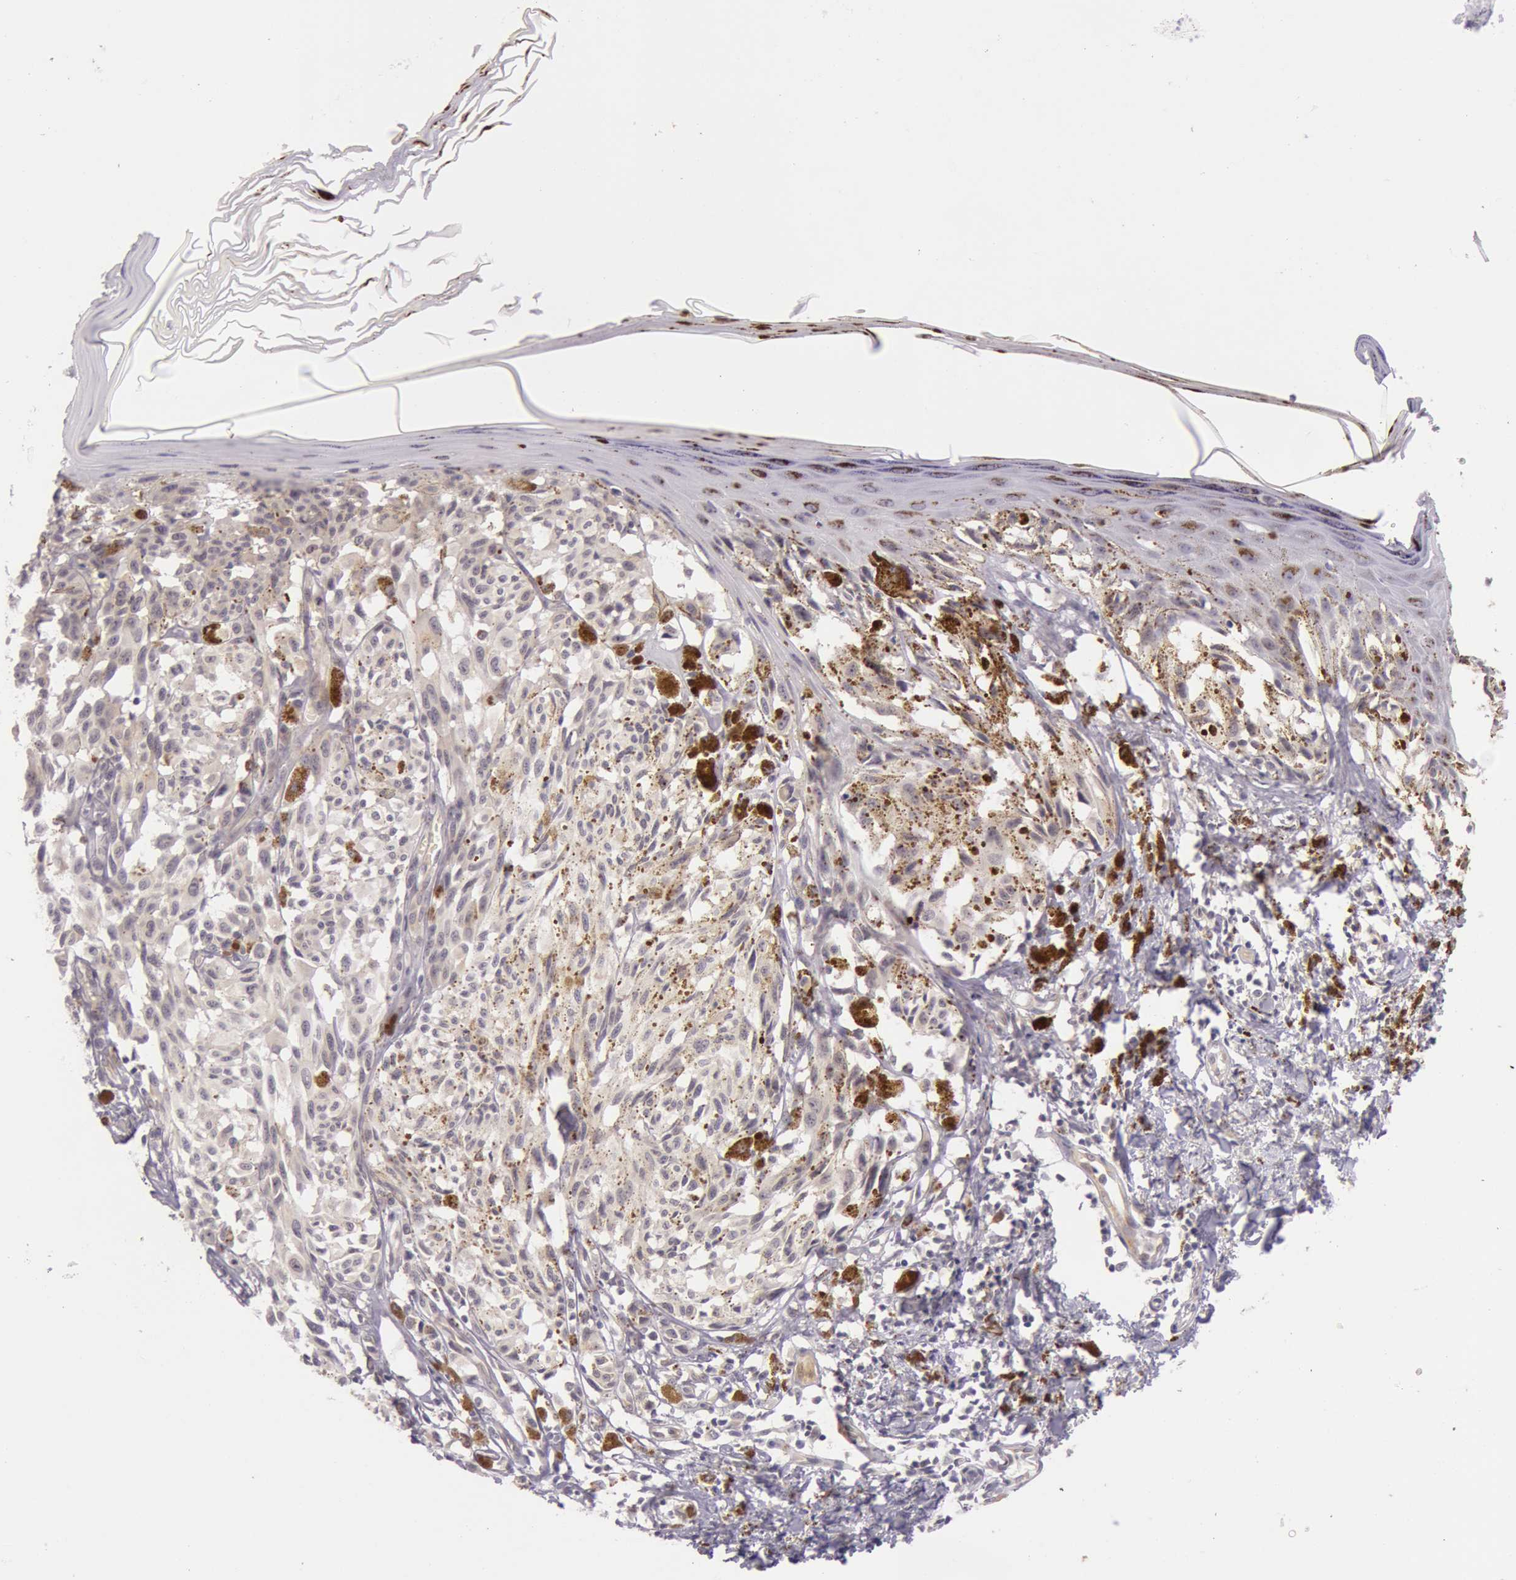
{"staining": {"intensity": "negative", "quantity": "none", "location": "none"}, "tissue": "melanoma", "cell_type": "Tumor cells", "image_type": "cancer", "snomed": [{"axis": "morphology", "description": "Malignant melanoma, NOS"}, {"axis": "topography", "description": "Skin"}], "caption": "High power microscopy micrograph of an IHC photomicrograph of malignant melanoma, revealing no significant positivity in tumor cells. (DAB (3,3'-diaminobenzidine) IHC with hematoxylin counter stain).", "gene": "RBMY1F", "patient": {"sex": "female", "age": 72}}